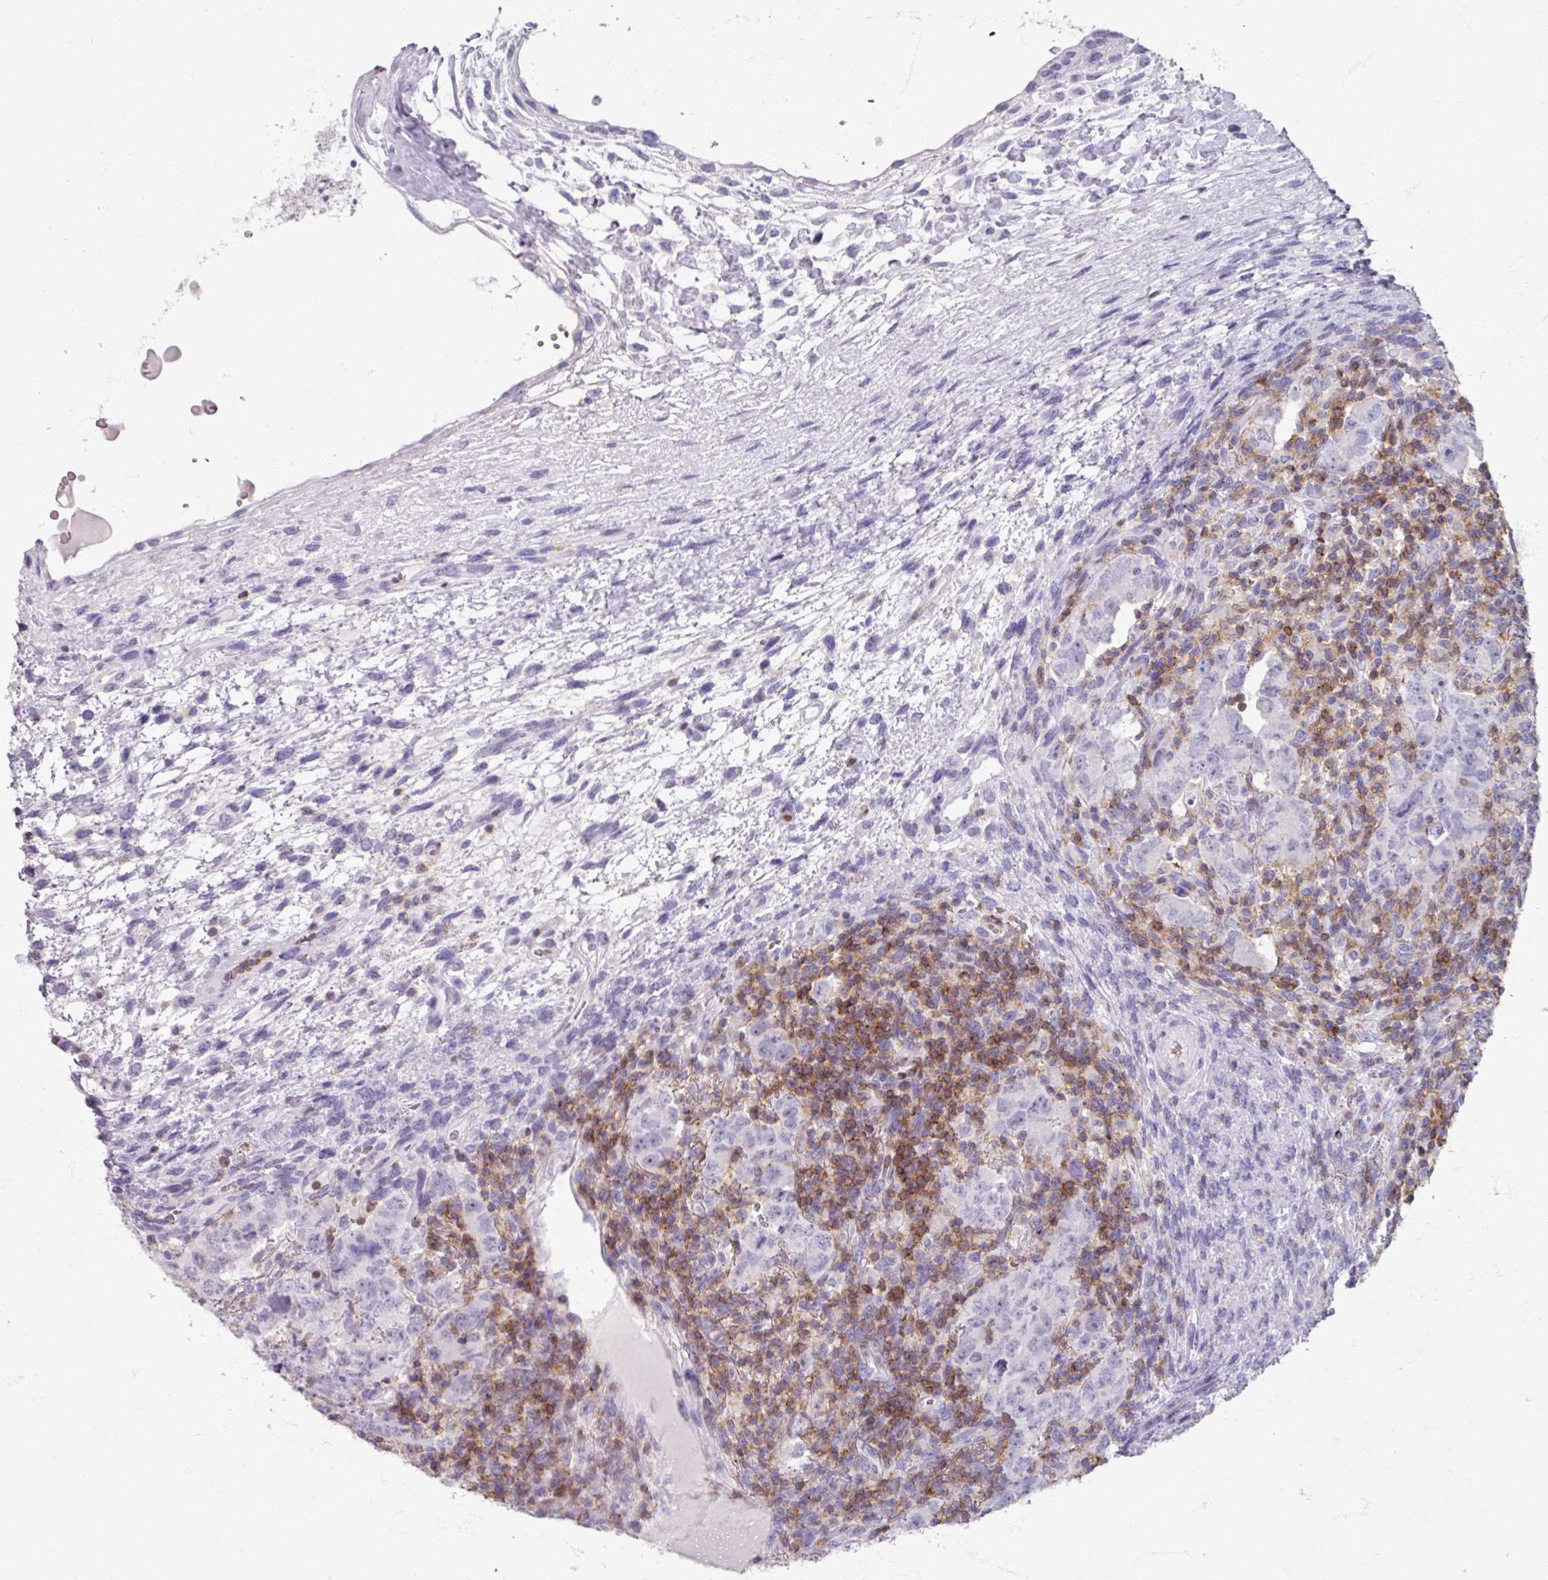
{"staining": {"intensity": "negative", "quantity": "none", "location": "none"}, "tissue": "testis cancer", "cell_type": "Tumor cells", "image_type": "cancer", "snomed": [{"axis": "morphology", "description": "Carcinoma, Embryonal, NOS"}, {"axis": "topography", "description": "Testis"}], "caption": "Immunohistochemistry (IHC) histopathology image of neoplastic tissue: testis cancer (embryonal carcinoma) stained with DAB (3,3'-diaminobenzidine) displays no significant protein expression in tumor cells.", "gene": "PTPRC", "patient": {"sex": "male", "age": 24}}